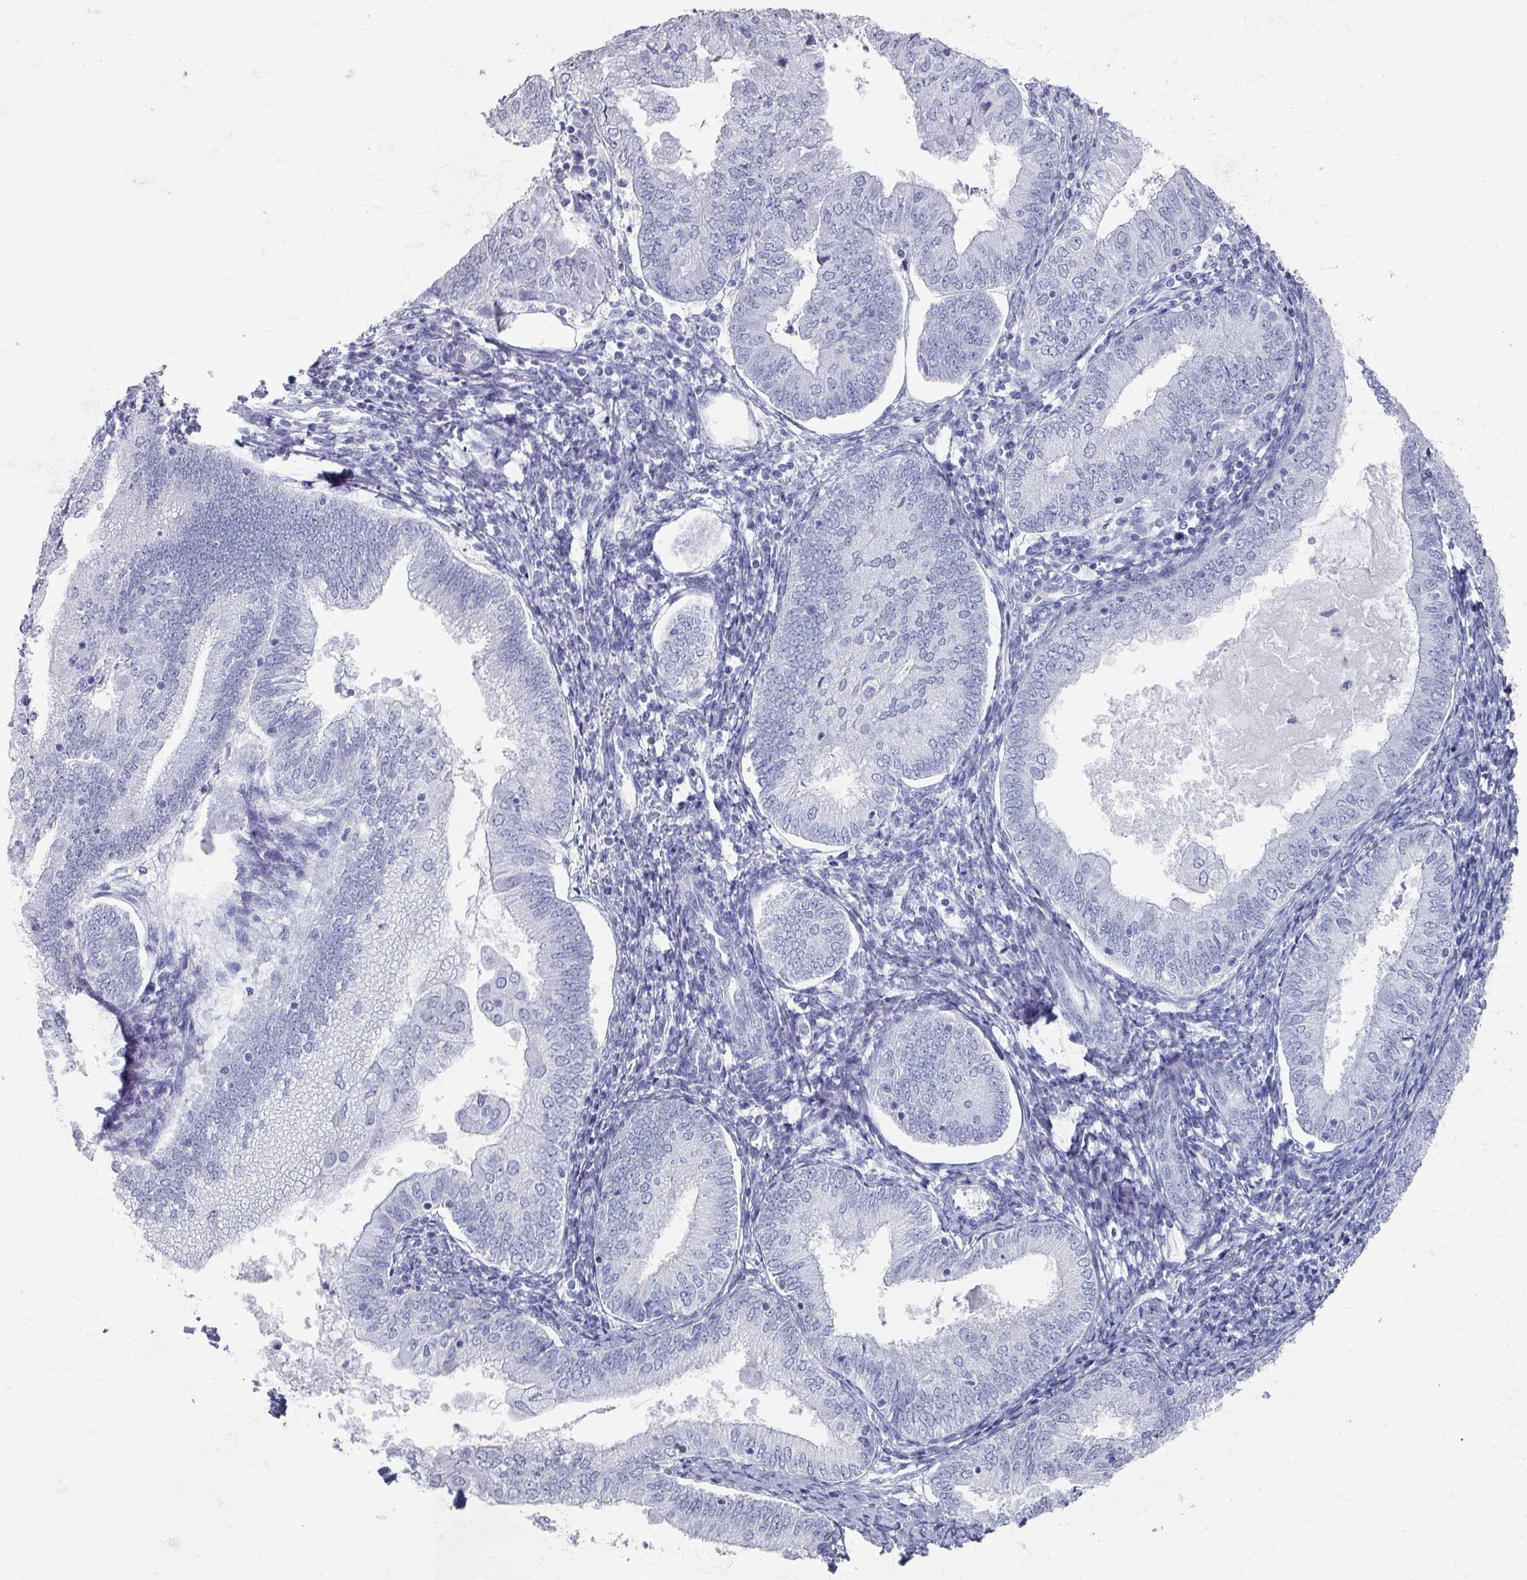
{"staining": {"intensity": "negative", "quantity": "none", "location": "none"}, "tissue": "endometrial cancer", "cell_type": "Tumor cells", "image_type": "cancer", "snomed": [{"axis": "morphology", "description": "Adenocarcinoma, NOS"}, {"axis": "topography", "description": "Endometrium"}], "caption": "This micrograph is of endometrial cancer (adenocarcinoma) stained with IHC to label a protein in brown with the nuclei are counter-stained blue. There is no staining in tumor cells.", "gene": "OMG", "patient": {"sex": "female", "age": 55}}